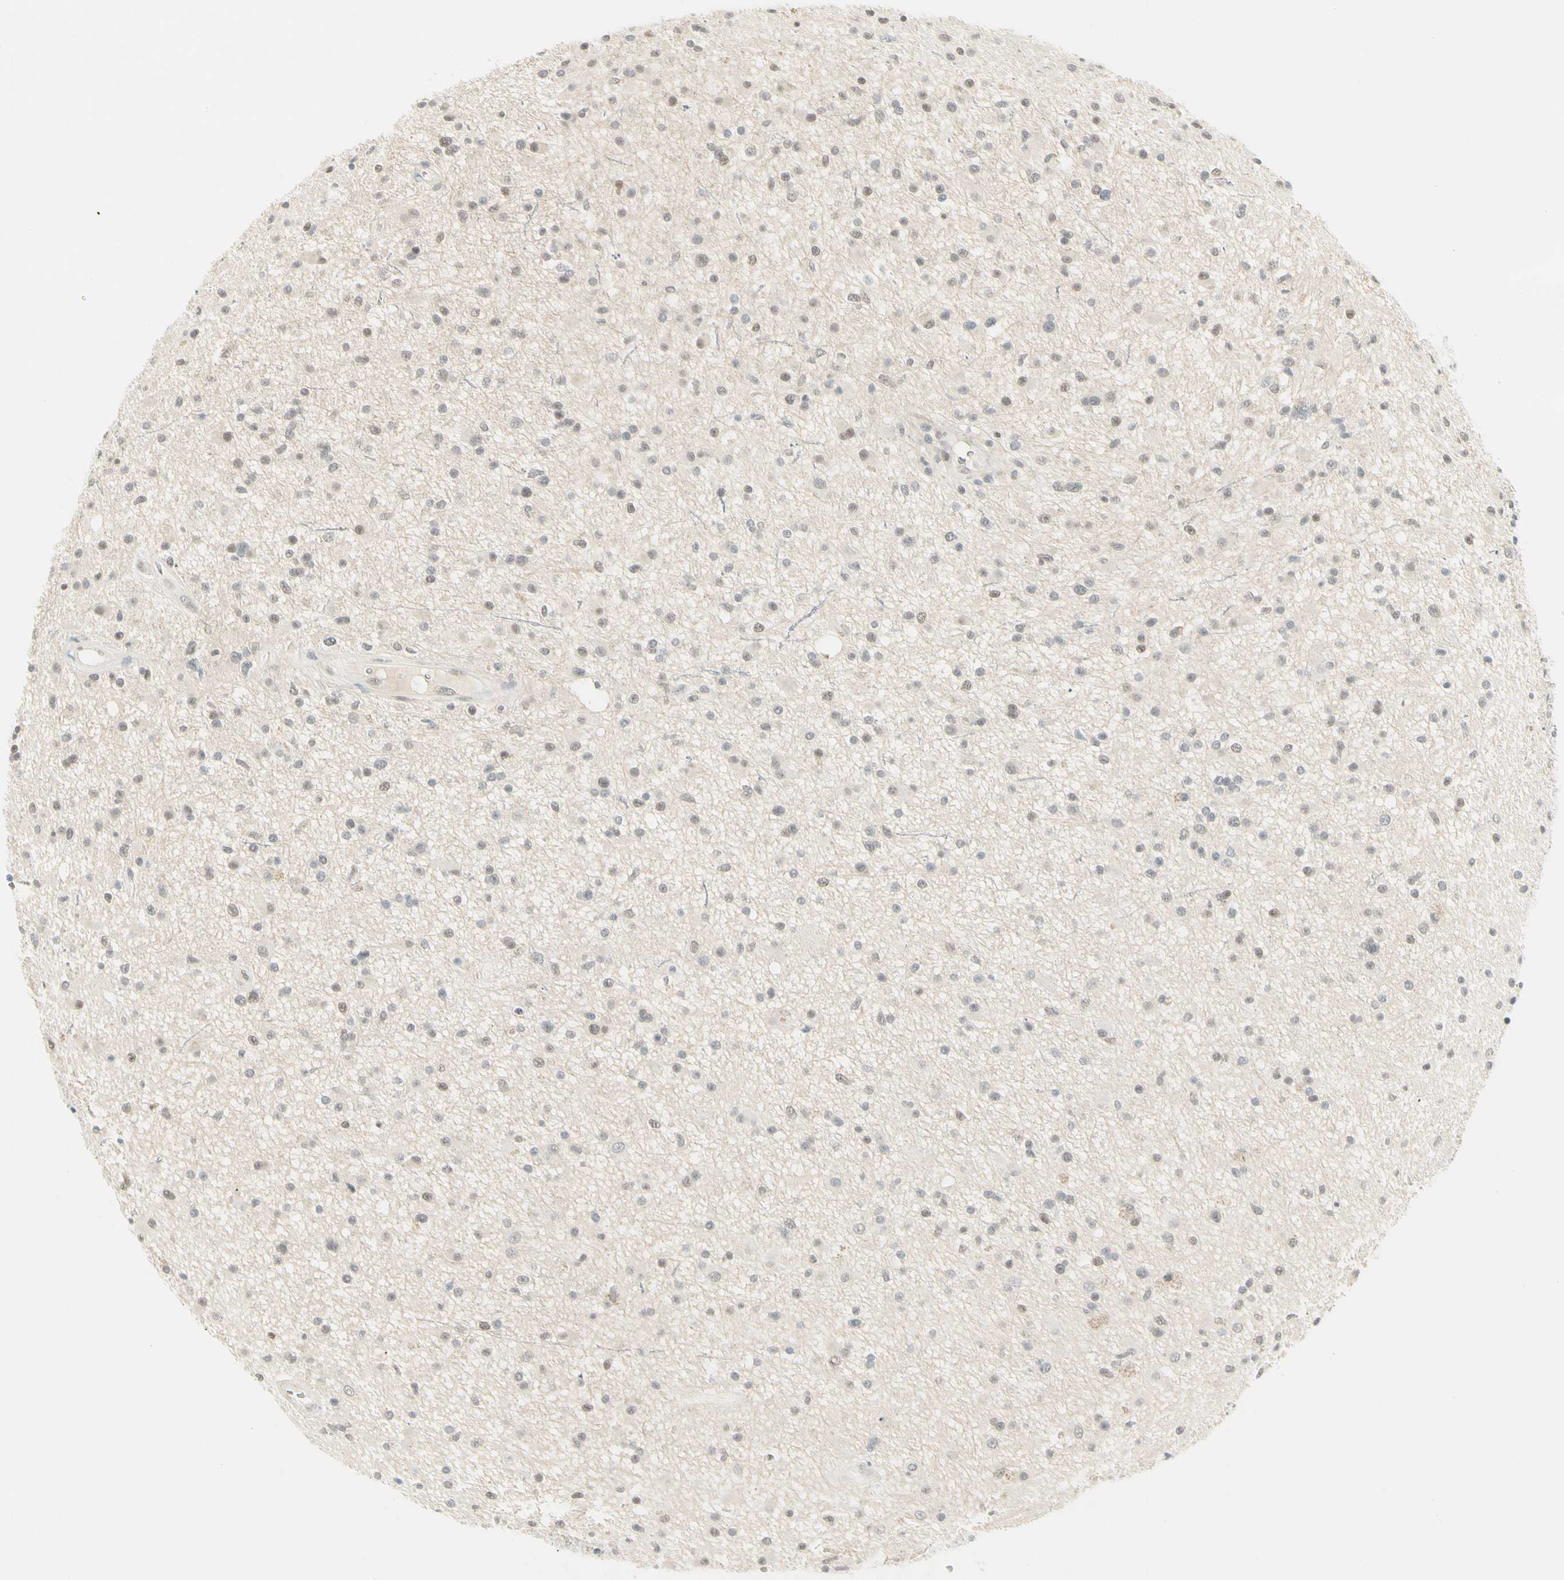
{"staining": {"intensity": "weak", "quantity": "<25%", "location": "nuclear"}, "tissue": "glioma", "cell_type": "Tumor cells", "image_type": "cancer", "snomed": [{"axis": "morphology", "description": "Glioma, malignant, High grade"}, {"axis": "topography", "description": "Brain"}], "caption": "Immunohistochemical staining of glioma demonstrates no significant staining in tumor cells.", "gene": "ASPN", "patient": {"sex": "male", "age": 33}}